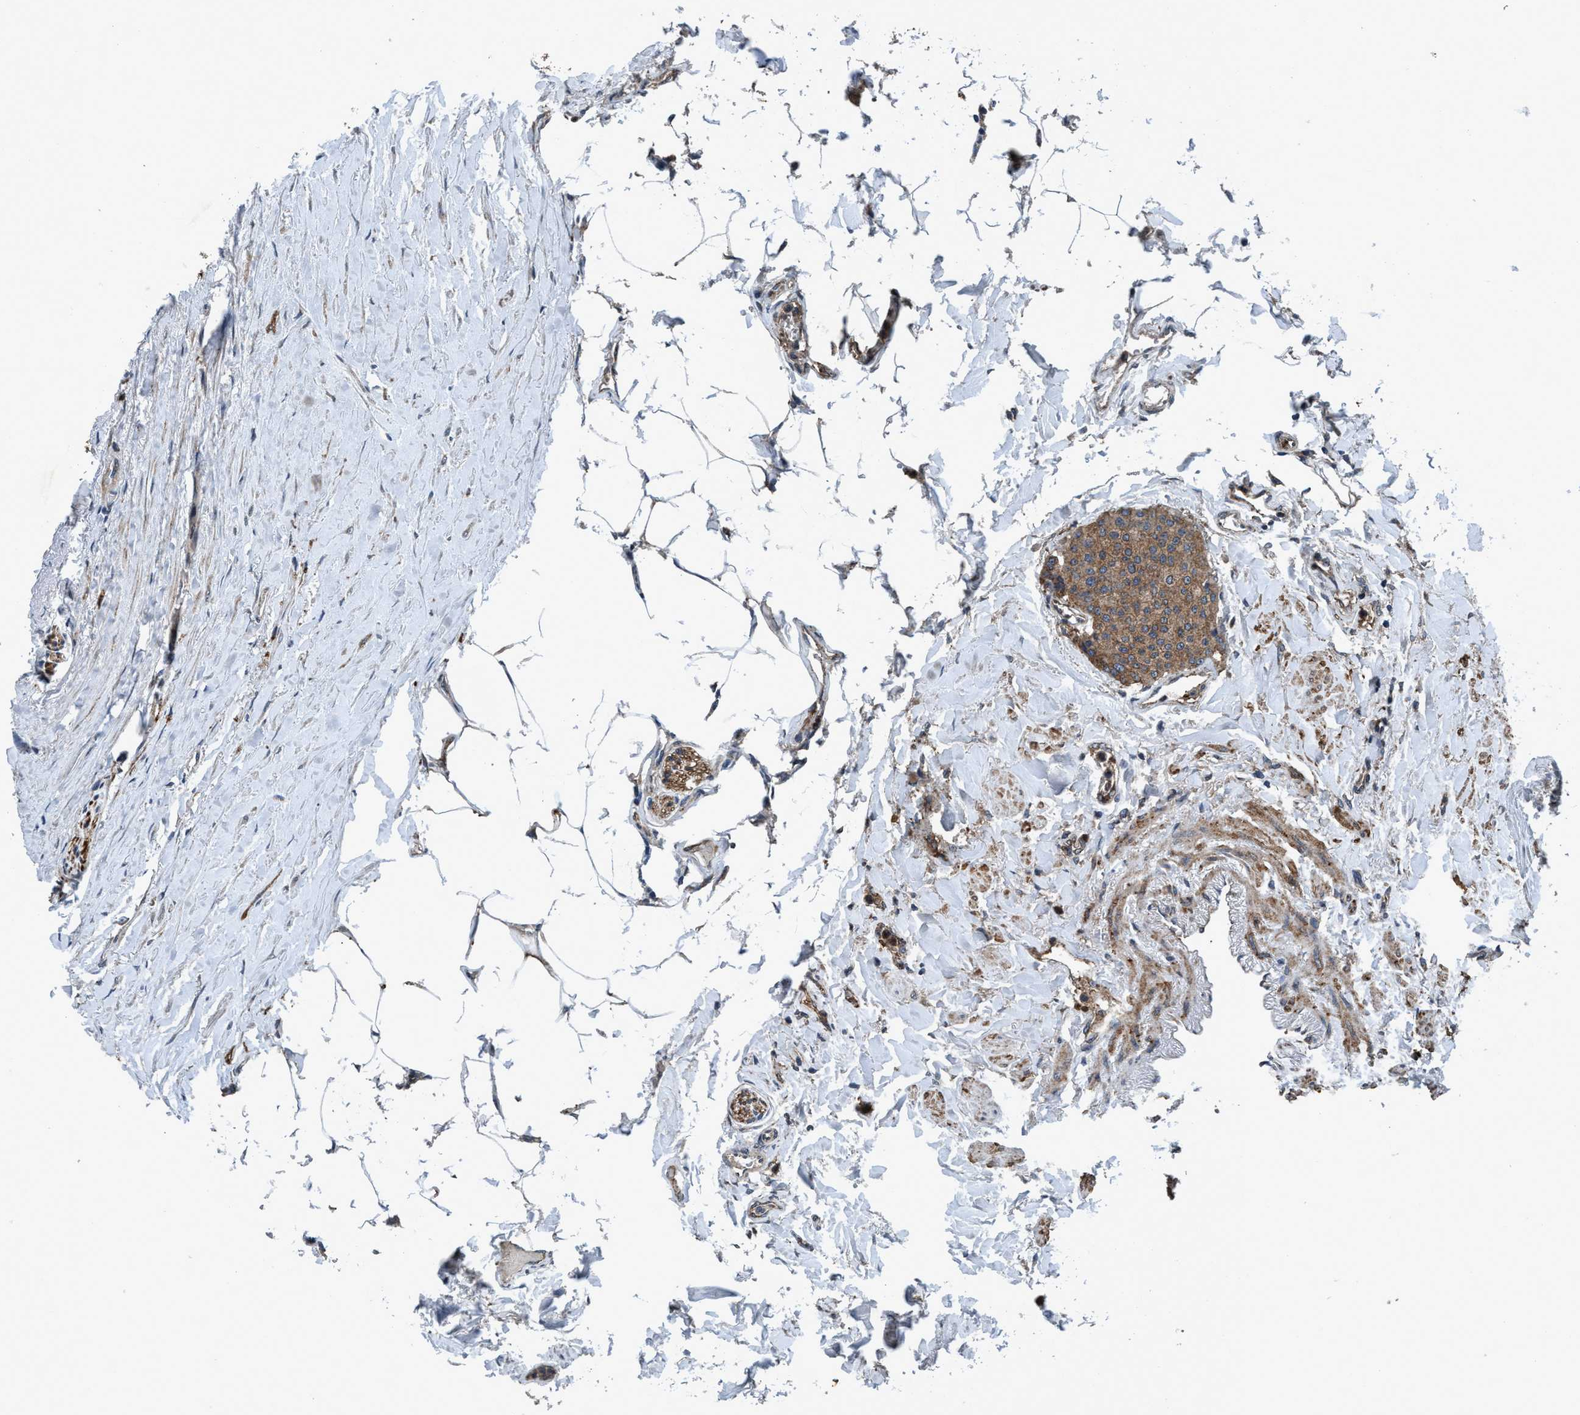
{"staining": {"intensity": "moderate", "quantity": ">75%", "location": "cytoplasmic/membranous"}, "tissue": "carcinoid", "cell_type": "Tumor cells", "image_type": "cancer", "snomed": [{"axis": "morphology", "description": "Carcinoid, malignant, NOS"}, {"axis": "topography", "description": "Colon"}], "caption": "Moderate cytoplasmic/membranous expression for a protein is seen in approximately >75% of tumor cells of carcinoid using immunohistochemistry.", "gene": "AKT1S1", "patient": {"sex": "female", "age": 61}}